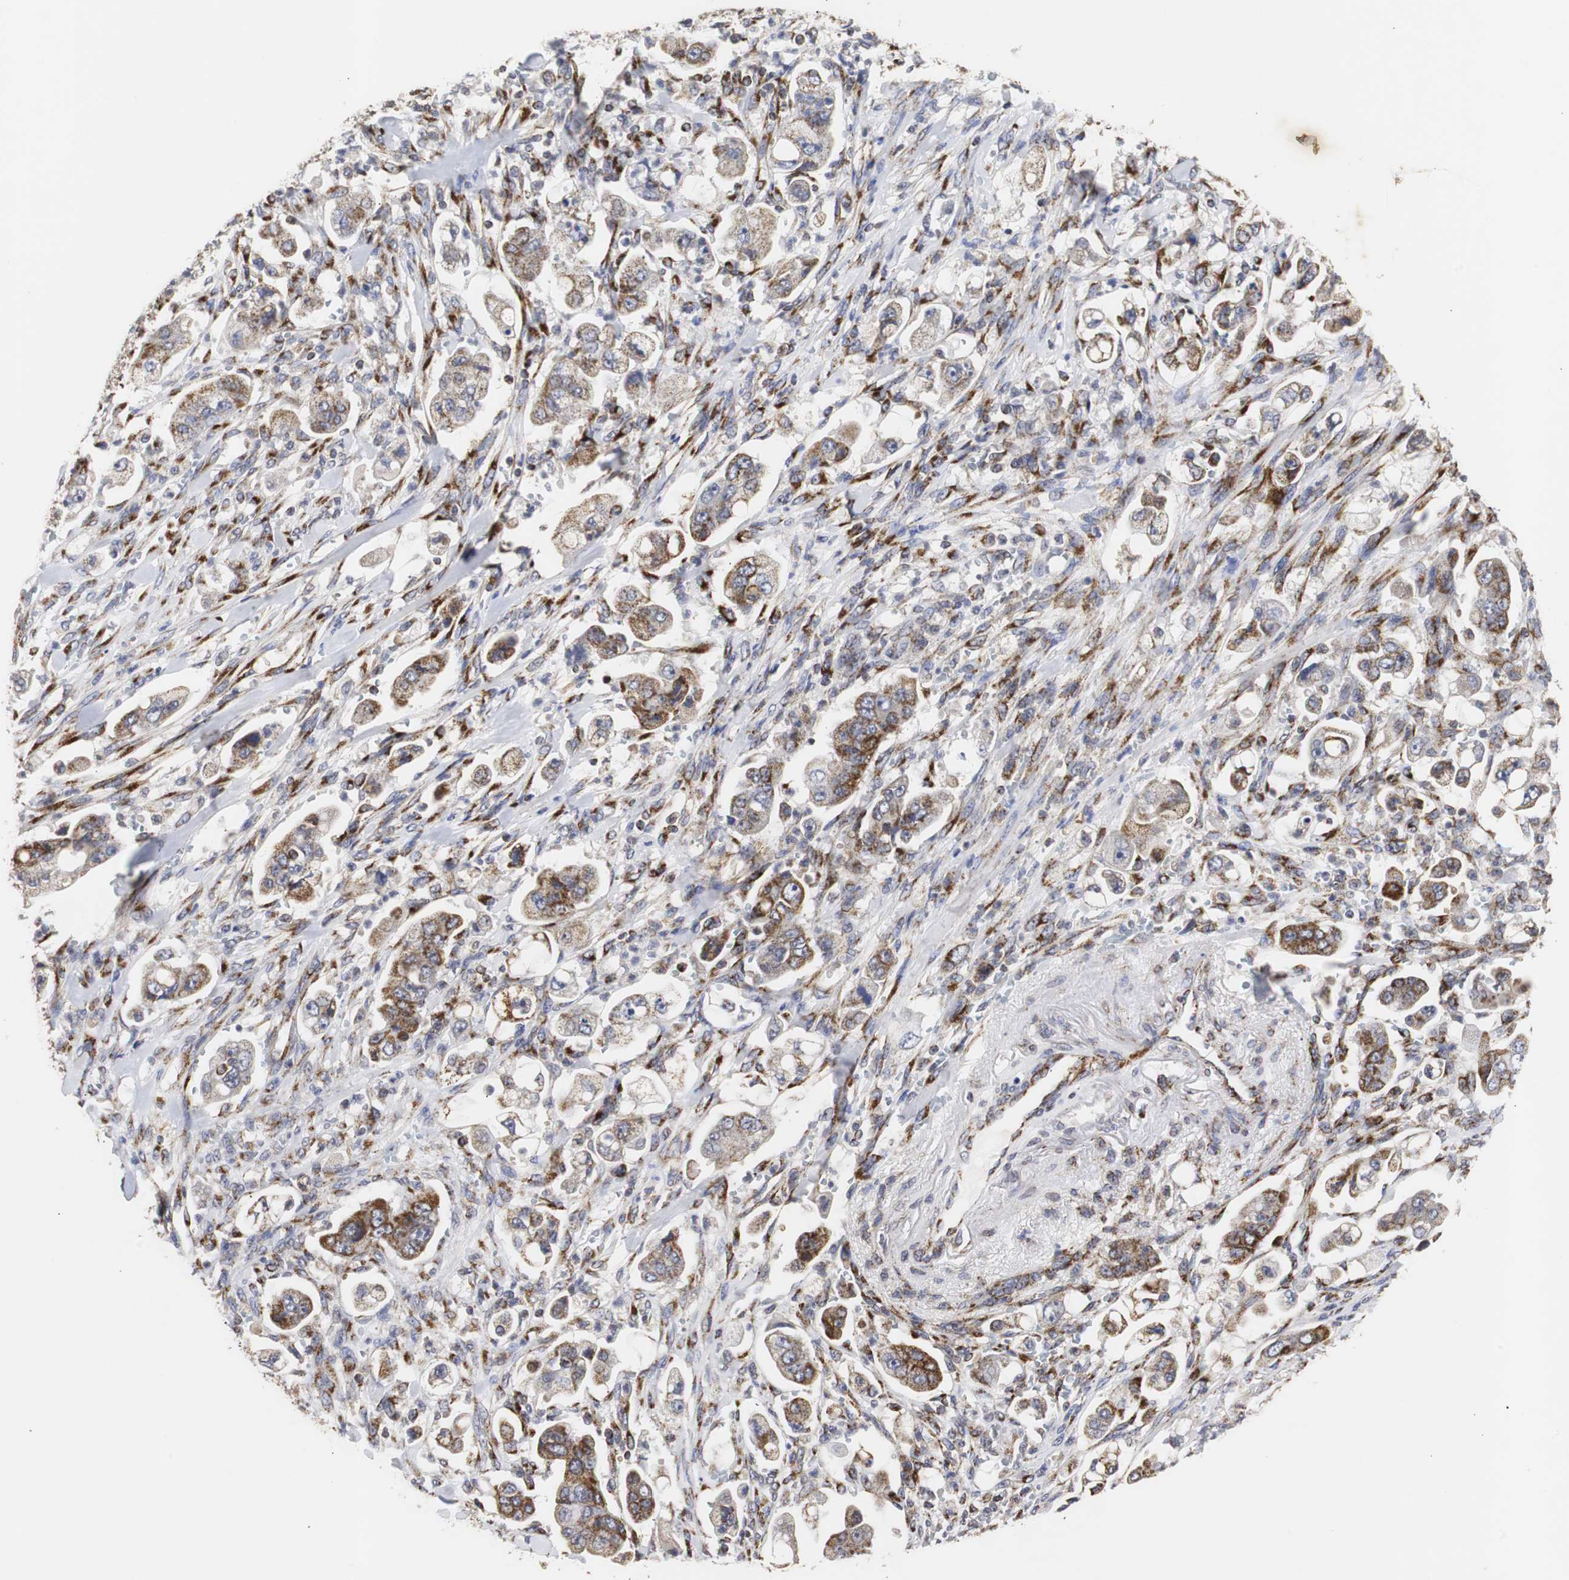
{"staining": {"intensity": "strong", "quantity": ">75%", "location": "cytoplasmic/membranous"}, "tissue": "stomach cancer", "cell_type": "Tumor cells", "image_type": "cancer", "snomed": [{"axis": "morphology", "description": "Adenocarcinoma, NOS"}, {"axis": "topography", "description": "Stomach"}], "caption": "Protein staining exhibits strong cytoplasmic/membranous staining in approximately >75% of tumor cells in stomach adenocarcinoma.", "gene": "HSD17B10", "patient": {"sex": "male", "age": 62}}